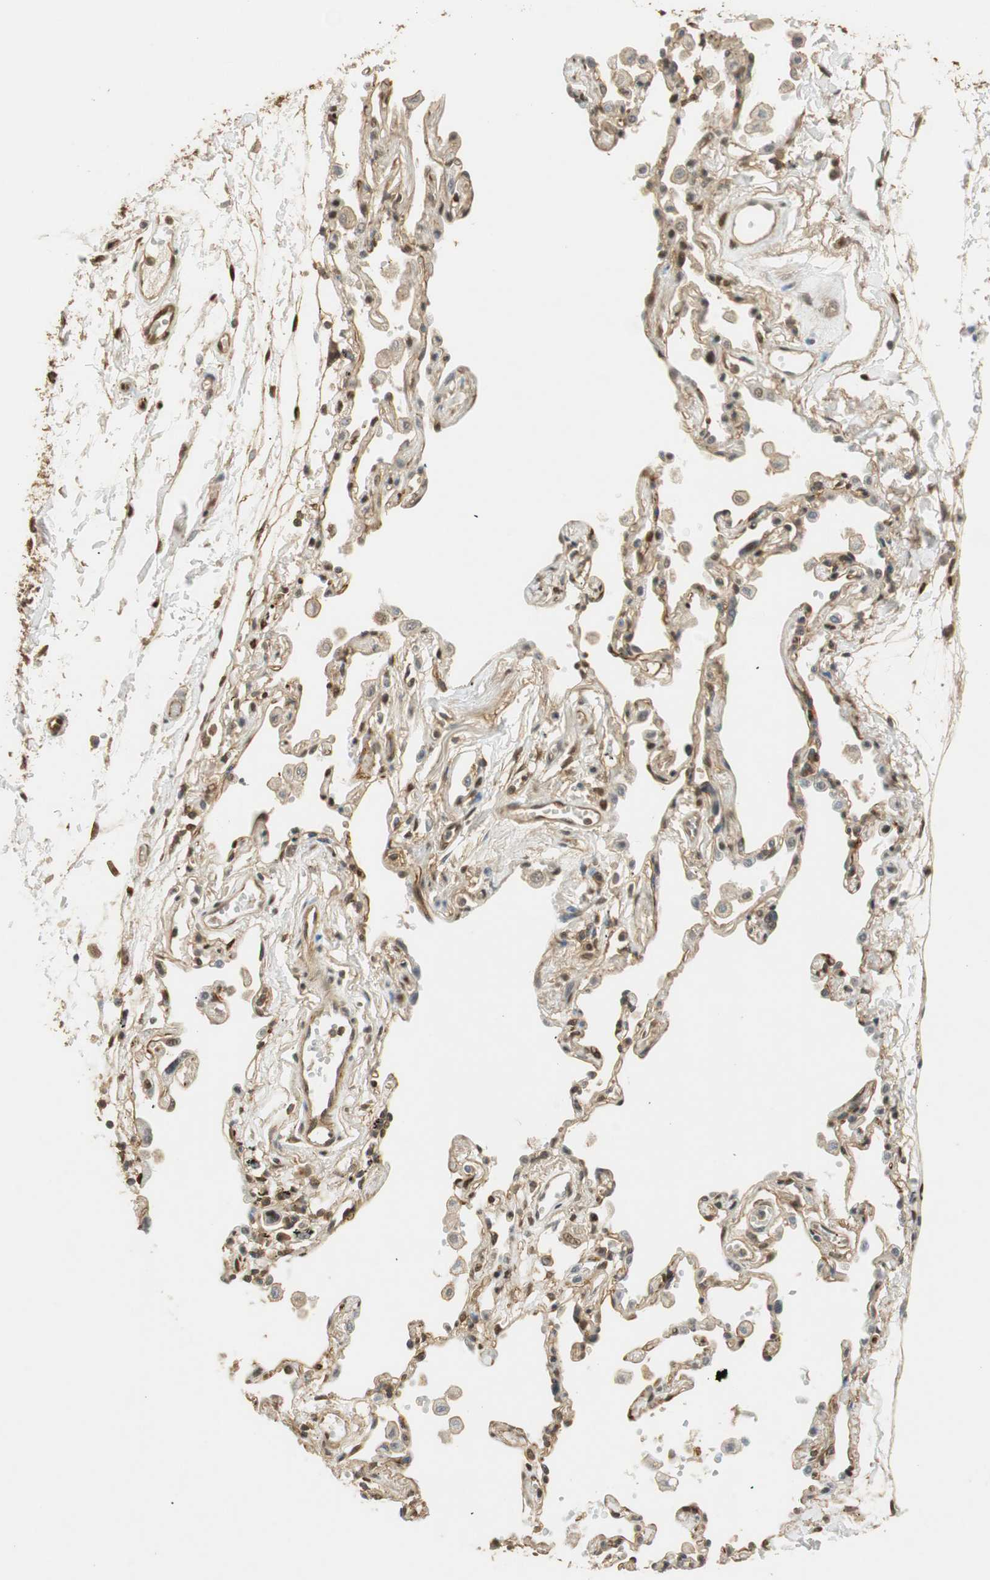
{"staining": {"intensity": "moderate", "quantity": ">75%", "location": "cytoplasmic/membranous,nuclear"}, "tissue": "adipose tissue", "cell_type": "Adipocytes", "image_type": "normal", "snomed": [{"axis": "morphology", "description": "Normal tissue, NOS"}, {"axis": "morphology", "description": "Adenocarcinoma, NOS"}, {"axis": "topography", "description": "Cartilage tissue"}, {"axis": "topography", "description": "Bronchus"}, {"axis": "topography", "description": "Lung"}], "caption": "Protein staining of benign adipose tissue exhibits moderate cytoplasmic/membranous,nuclear staining in about >75% of adipocytes. (Brightfield microscopy of DAB IHC at high magnification).", "gene": "NES", "patient": {"sex": "female", "age": 67}}